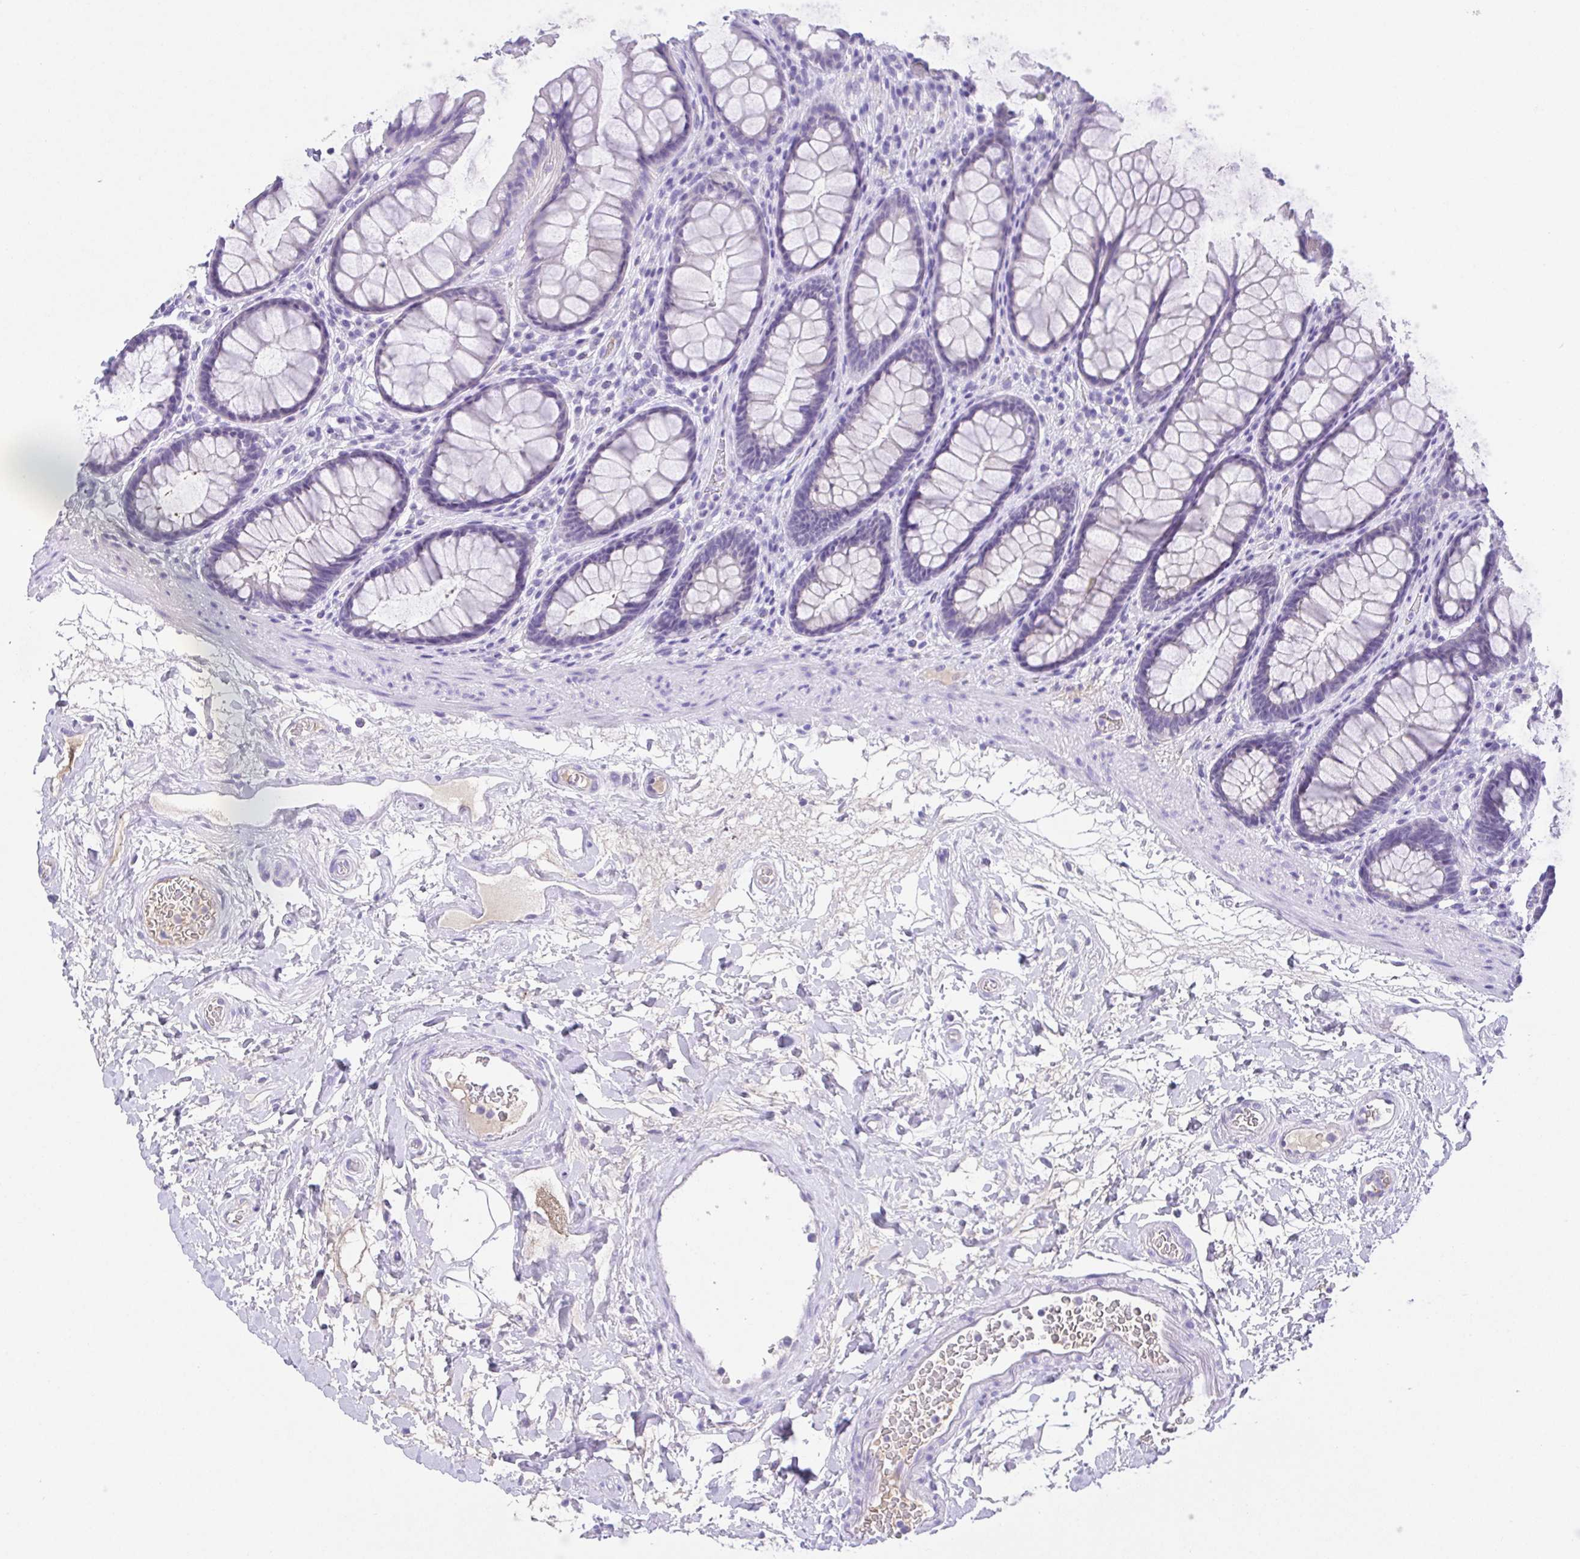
{"staining": {"intensity": "negative", "quantity": "none", "location": "none"}, "tissue": "rectum", "cell_type": "Glandular cells", "image_type": "normal", "snomed": [{"axis": "morphology", "description": "Normal tissue, NOS"}, {"axis": "topography", "description": "Rectum"}], "caption": "Normal rectum was stained to show a protein in brown. There is no significant staining in glandular cells. The staining was performed using DAB to visualize the protein expression in brown, while the nuclei were stained in blue with hematoxylin (Magnification: 20x).", "gene": "SPATA4", "patient": {"sex": "male", "age": 72}}